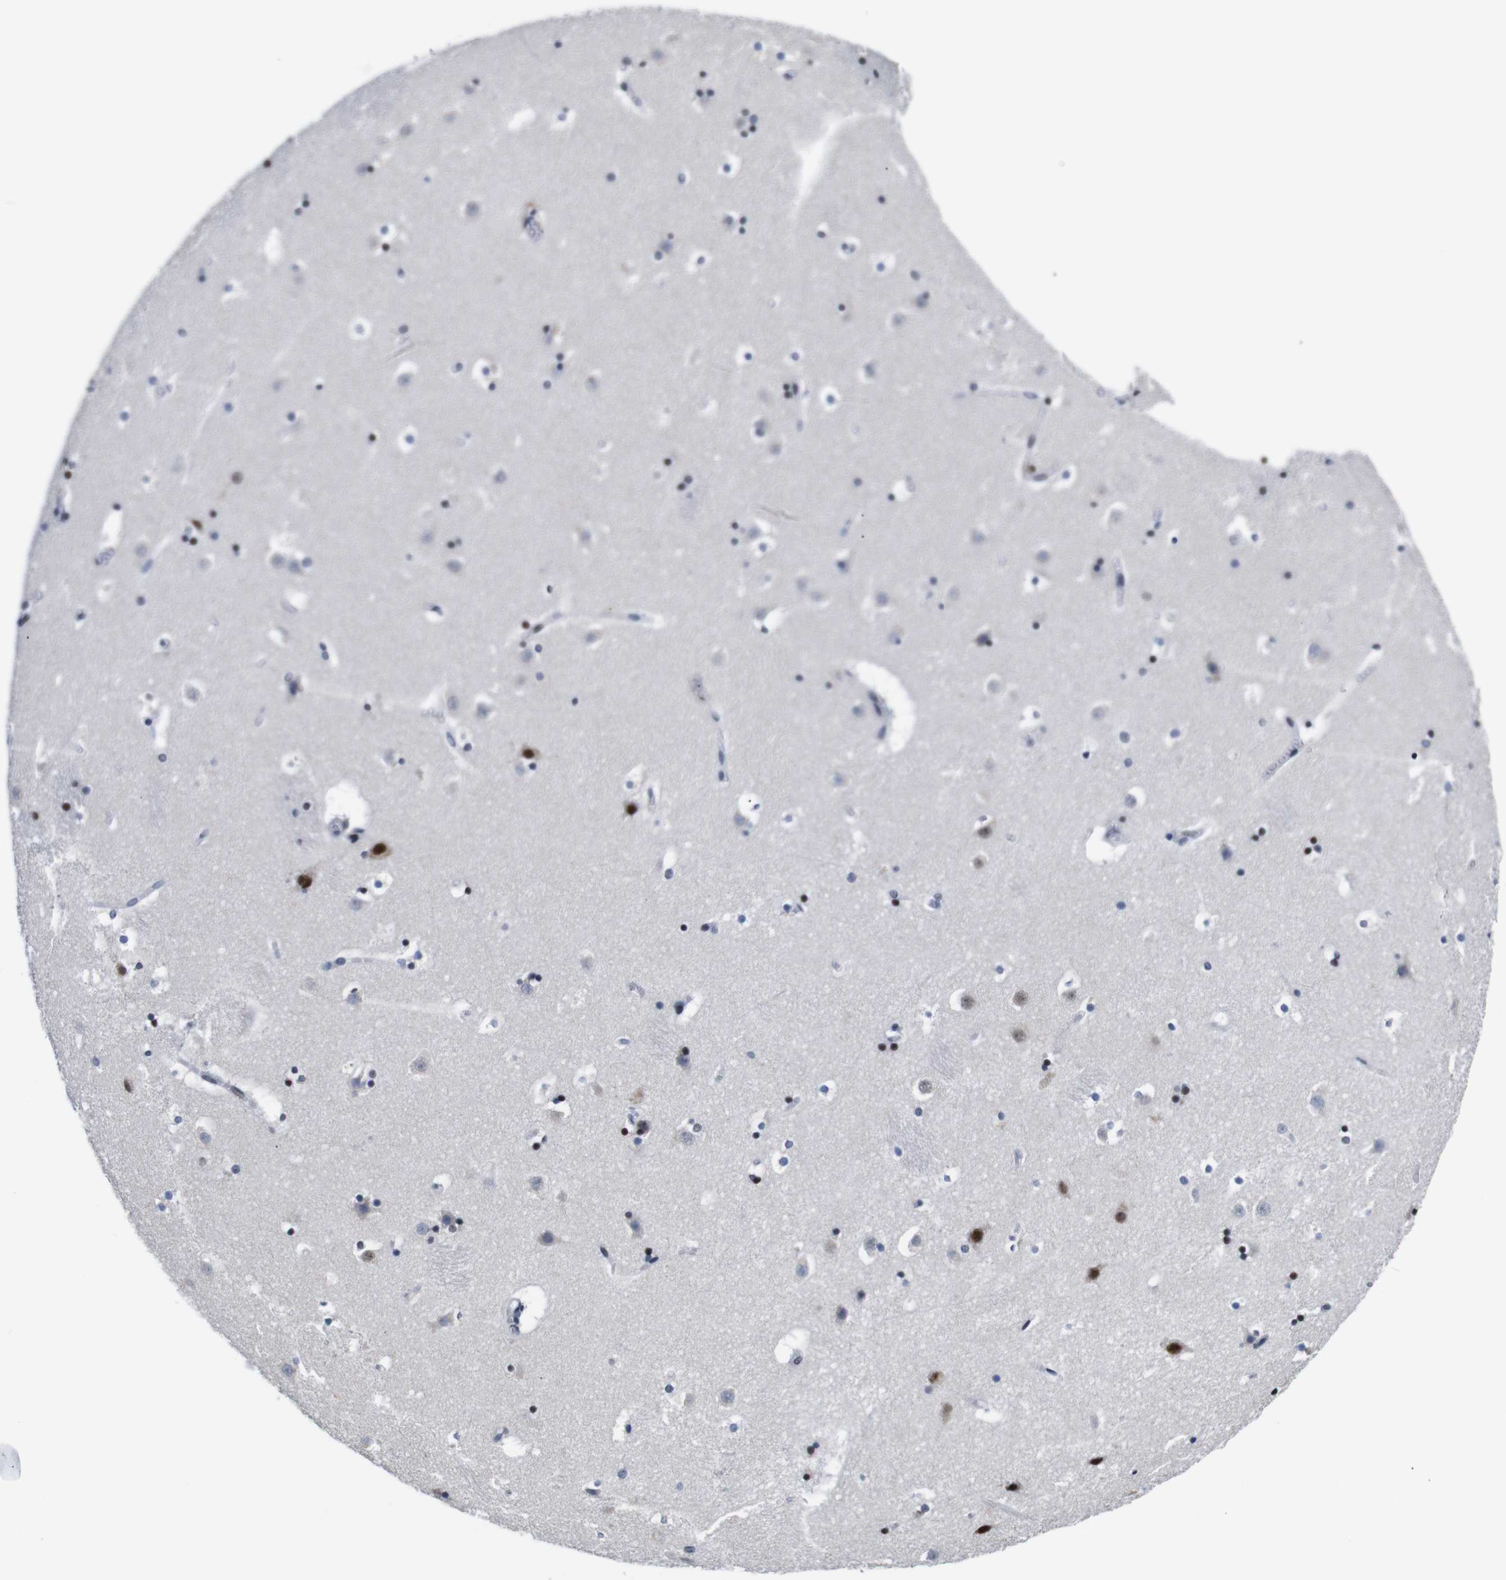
{"staining": {"intensity": "moderate", "quantity": "25%-75%", "location": "nuclear"}, "tissue": "caudate", "cell_type": "Glial cells", "image_type": "normal", "snomed": [{"axis": "morphology", "description": "Normal tissue, NOS"}, {"axis": "topography", "description": "Lateral ventricle wall"}], "caption": "This is a histology image of immunohistochemistry (IHC) staining of benign caudate, which shows moderate expression in the nuclear of glial cells.", "gene": "GATA6", "patient": {"sex": "male", "age": 45}}